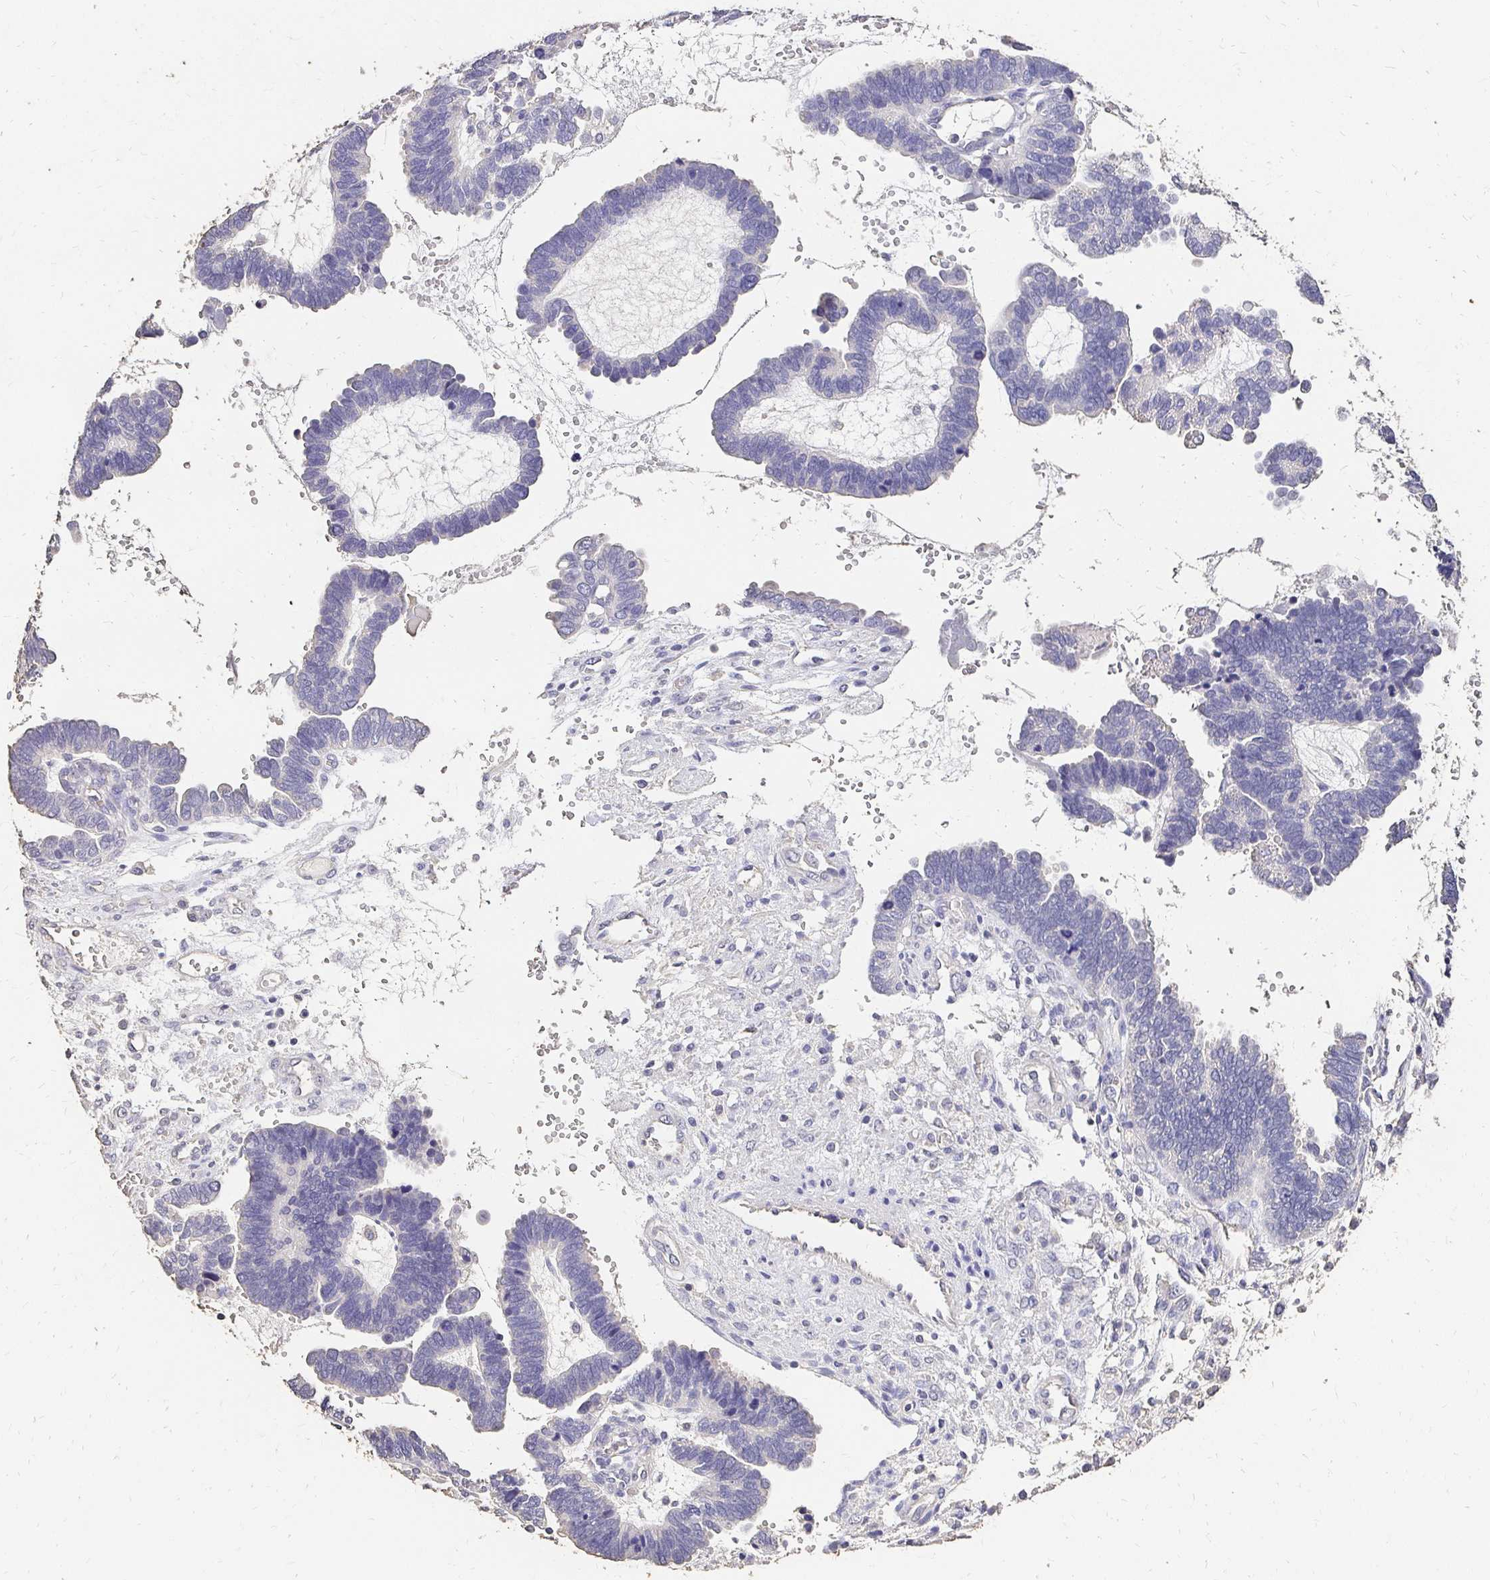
{"staining": {"intensity": "negative", "quantity": "none", "location": "none"}, "tissue": "ovarian cancer", "cell_type": "Tumor cells", "image_type": "cancer", "snomed": [{"axis": "morphology", "description": "Cystadenocarcinoma, serous, NOS"}, {"axis": "topography", "description": "Ovary"}], "caption": "There is no significant expression in tumor cells of serous cystadenocarcinoma (ovarian).", "gene": "UGT1A6", "patient": {"sex": "female", "age": 51}}